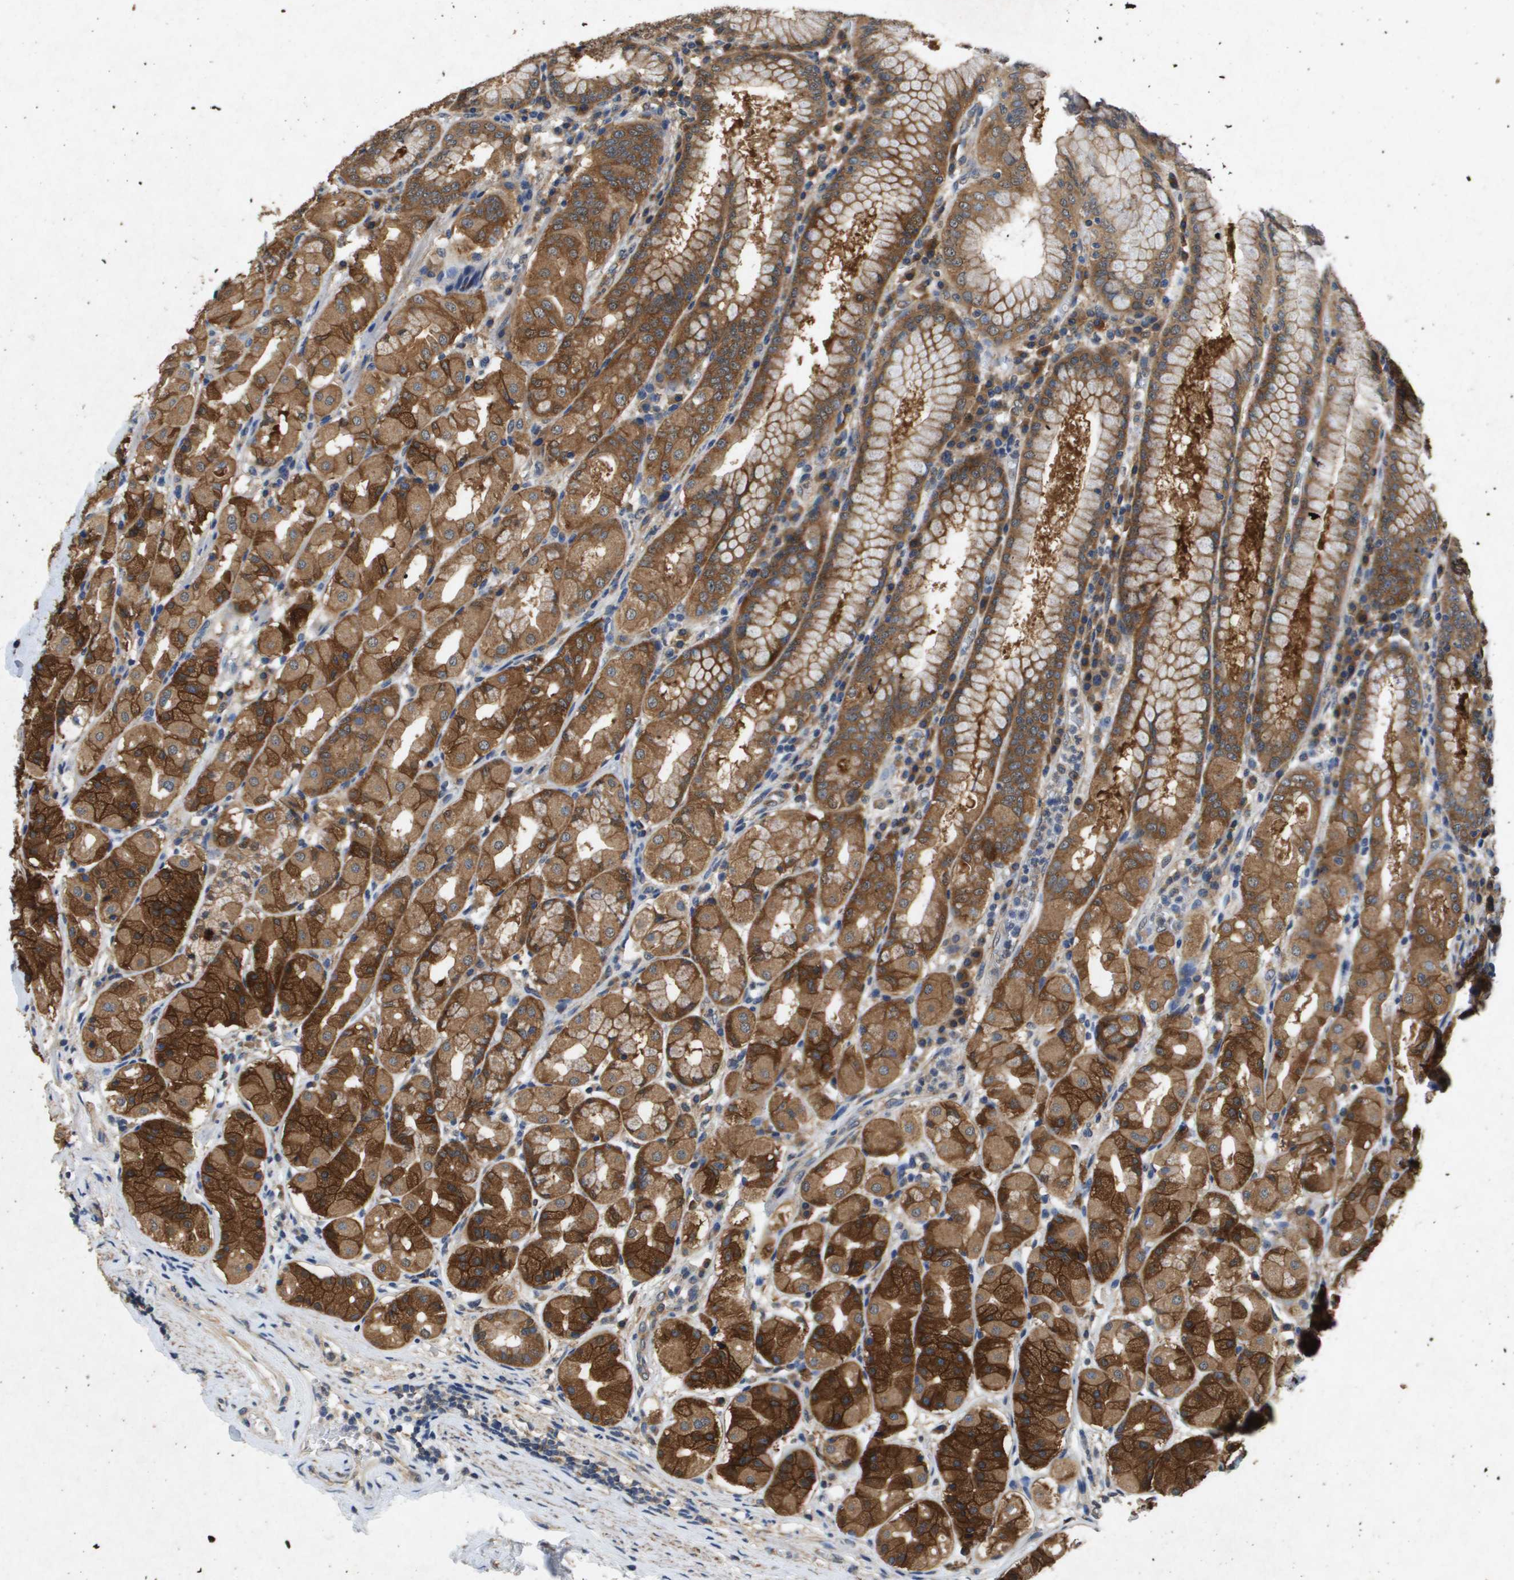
{"staining": {"intensity": "strong", "quantity": ">75%", "location": "cytoplasmic/membranous"}, "tissue": "stomach", "cell_type": "Glandular cells", "image_type": "normal", "snomed": [{"axis": "morphology", "description": "Normal tissue, NOS"}, {"axis": "topography", "description": "Stomach"}, {"axis": "topography", "description": "Stomach, lower"}], "caption": "Protein staining displays strong cytoplasmic/membranous expression in about >75% of glandular cells in unremarkable stomach. (IHC, brightfield microscopy, high magnification).", "gene": "PTPRT", "patient": {"sex": "female", "age": 56}}